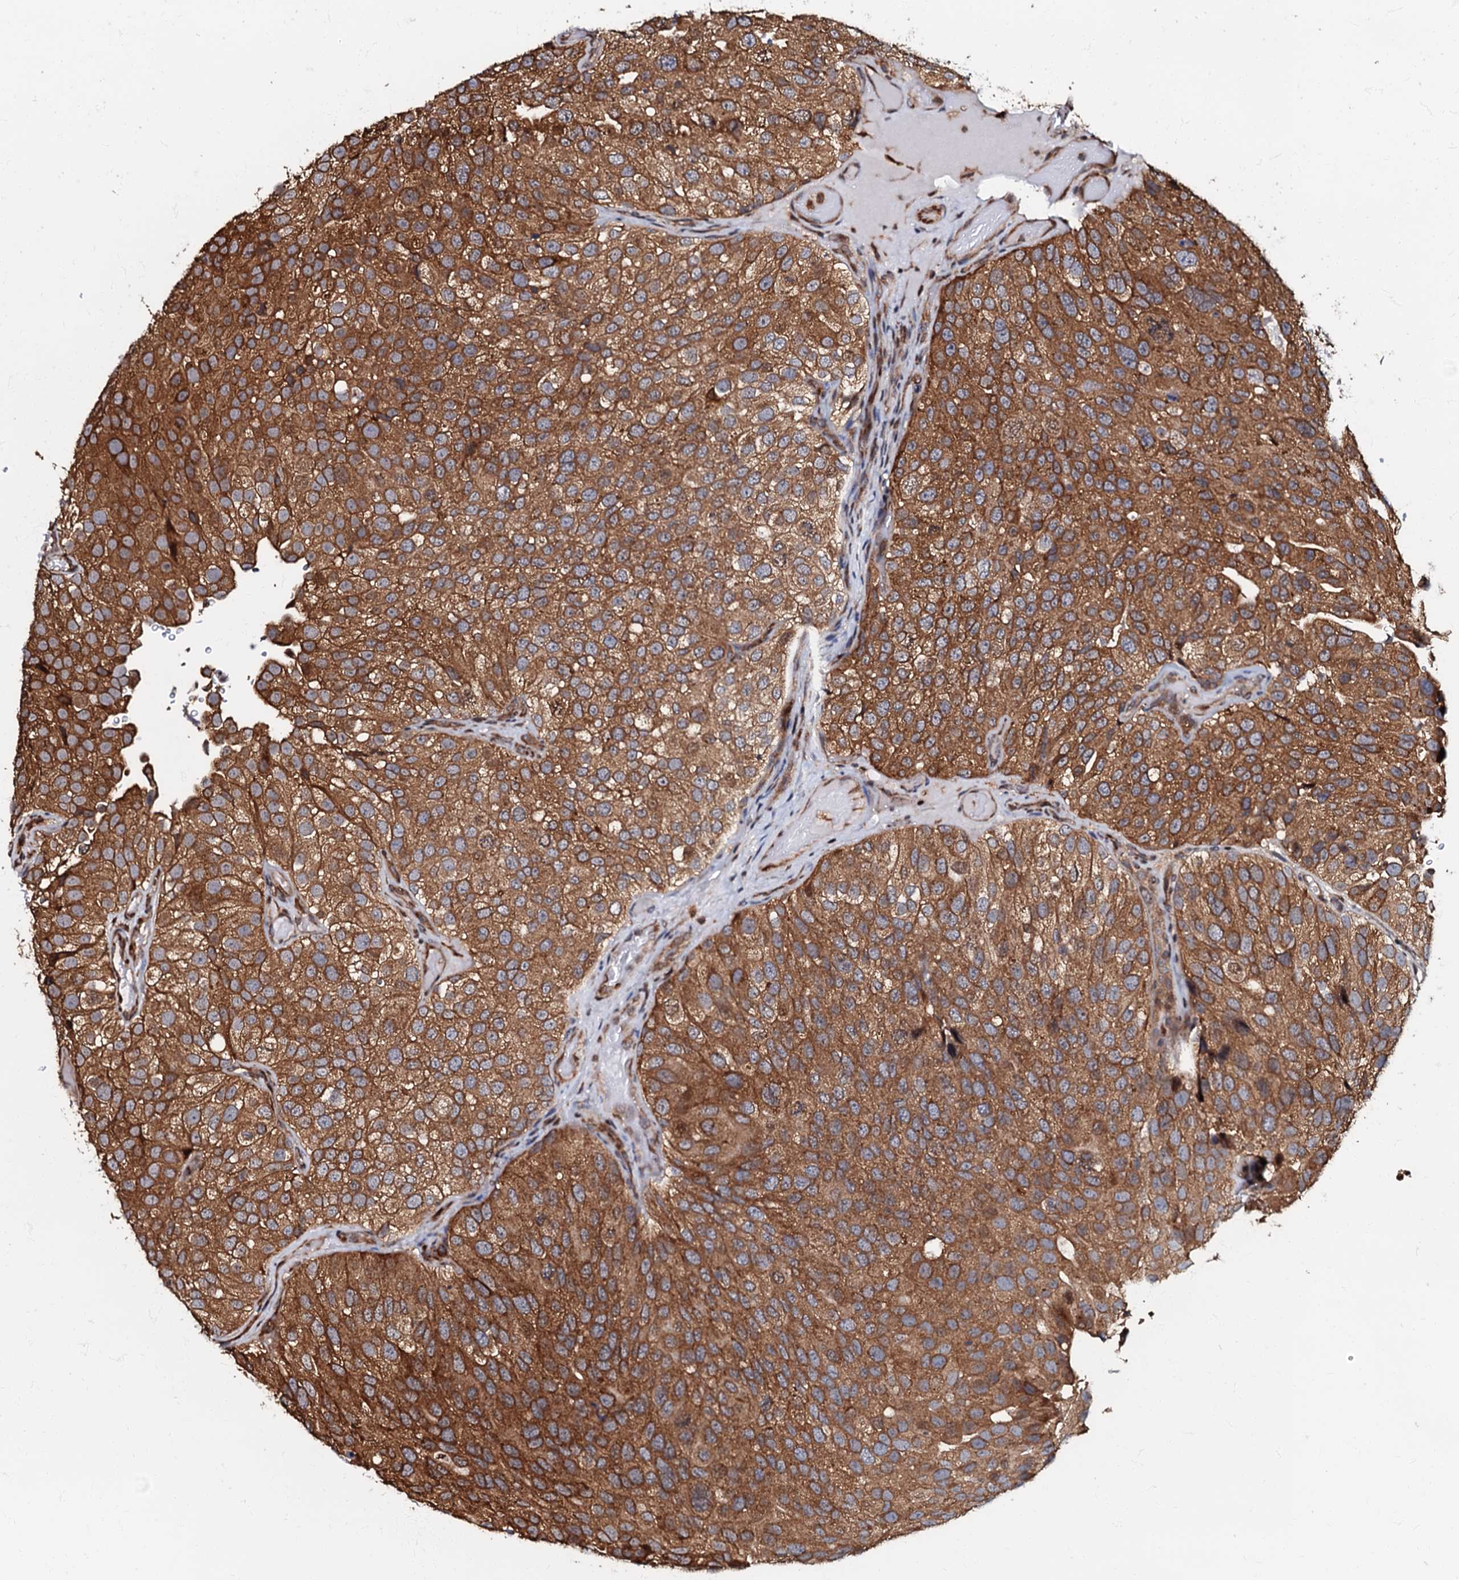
{"staining": {"intensity": "moderate", "quantity": ">75%", "location": "cytoplasmic/membranous"}, "tissue": "urothelial cancer", "cell_type": "Tumor cells", "image_type": "cancer", "snomed": [{"axis": "morphology", "description": "Urothelial carcinoma, Low grade"}, {"axis": "topography", "description": "Urinary bladder"}], "caption": "Immunohistochemistry (IHC) of urothelial carcinoma (low-grade) shows medium levels of moderate cytoplasmic/membranous expression in about >75% of tumor cells.", "gene": "OSBP", "patient": {"sex": "male", "age": 78}}